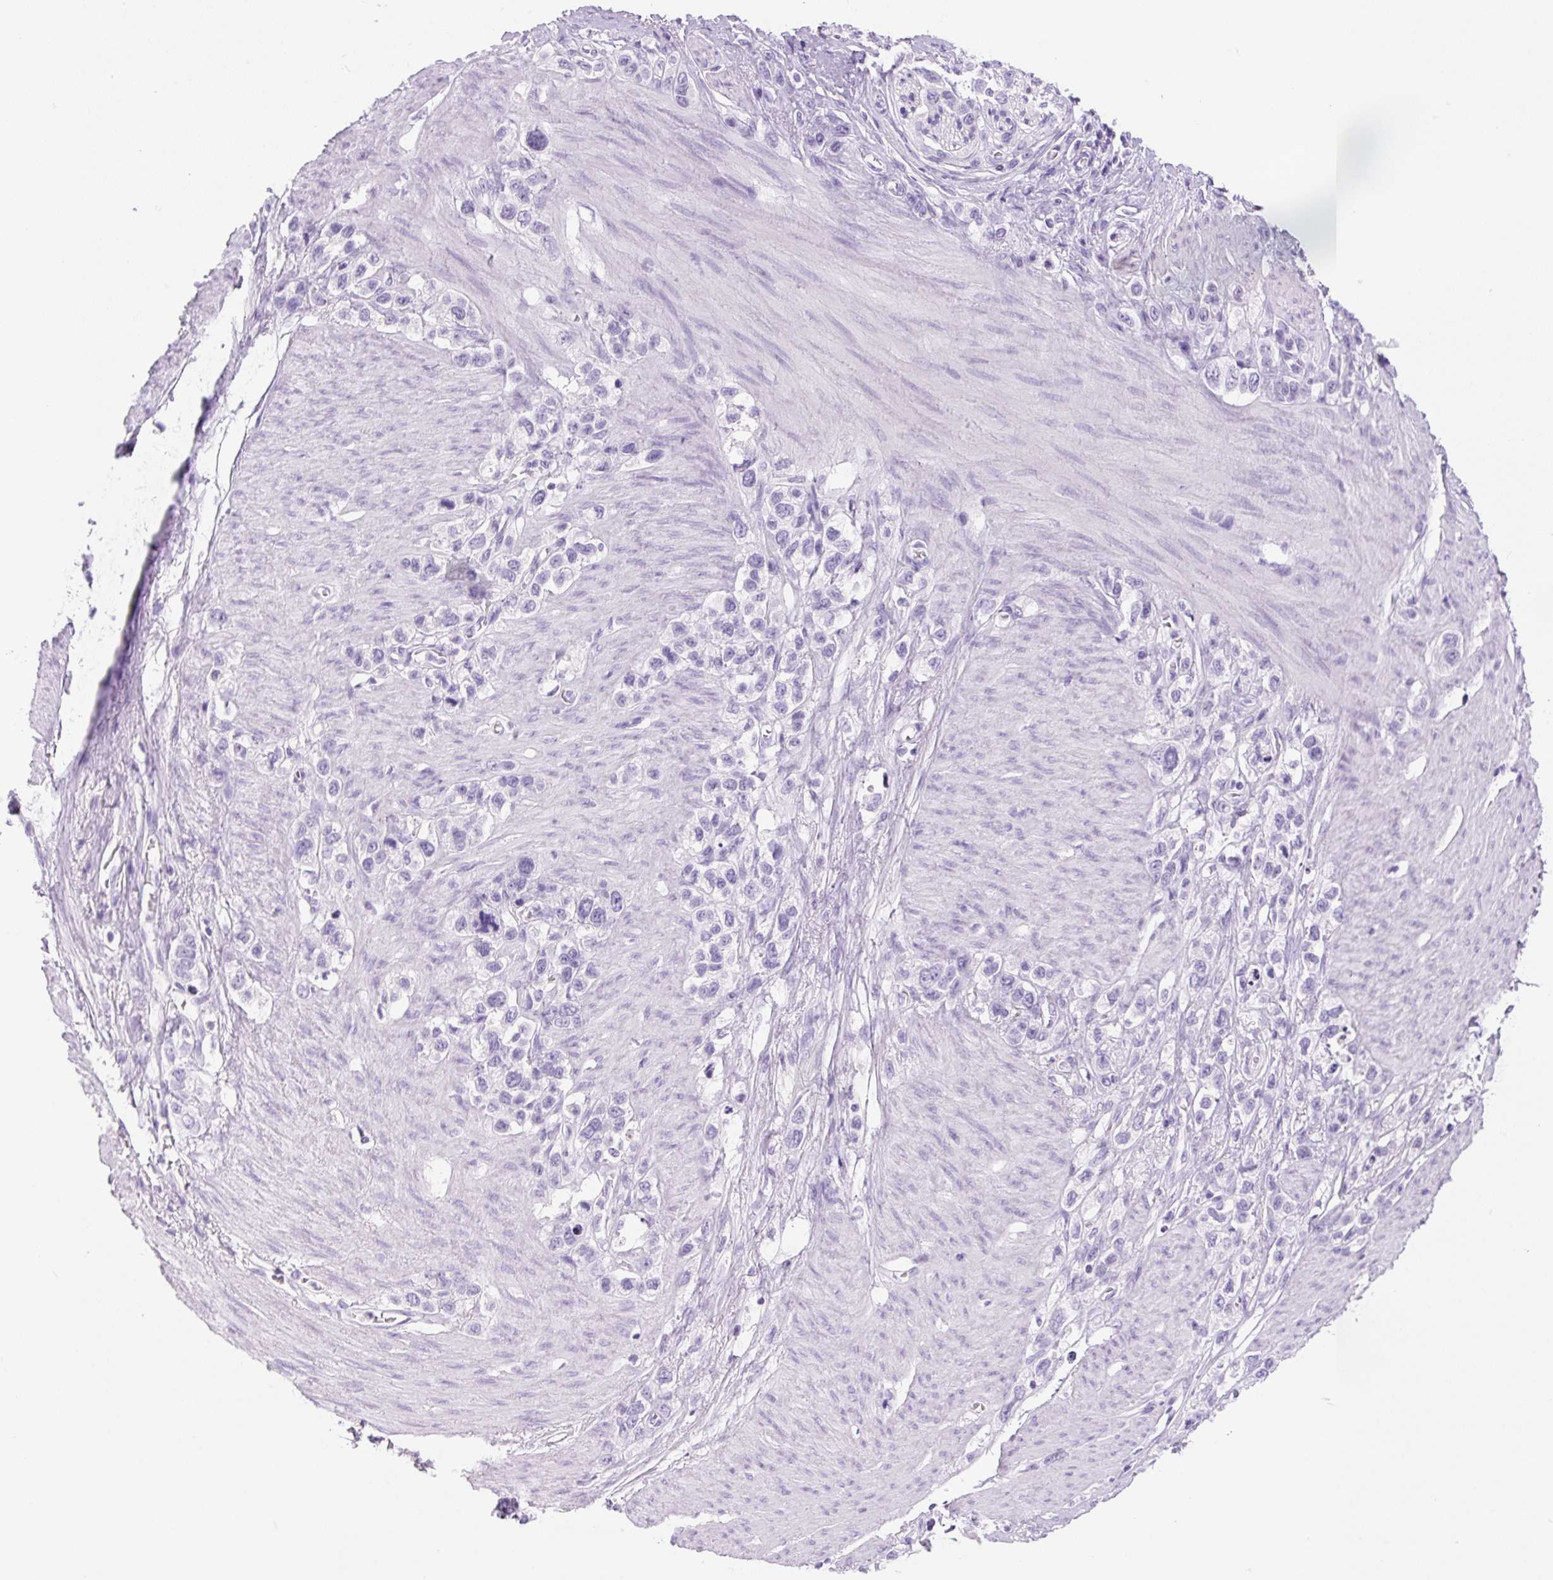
{"staining": {"intensity": "negative", "quantity": "none", "location": "none"}, "tissue": "stomach cancer", "cell_type": "Tumor cells", "image_type": "cancer", "snomed": [{"axis": "morphology", "description": "Adenocarcinoma, NOS"}, {"axis": "topography", "description": "Stomach"}], "caption": "Immunohistochemistry micrograph of neoplastic tissue: adenocarcinoma (stomach) stained with DAB (3,3'-diaminobenzidine) reveals no significant protein staining in tumor cells. The staining was performed using DAB to visualize the protein expression in brown, while the nuclei were stained in blue with hematoxylin (Magnification: 20x).", "gene": "PRRT1", "patient": {"sex": "female", "age": 65}}